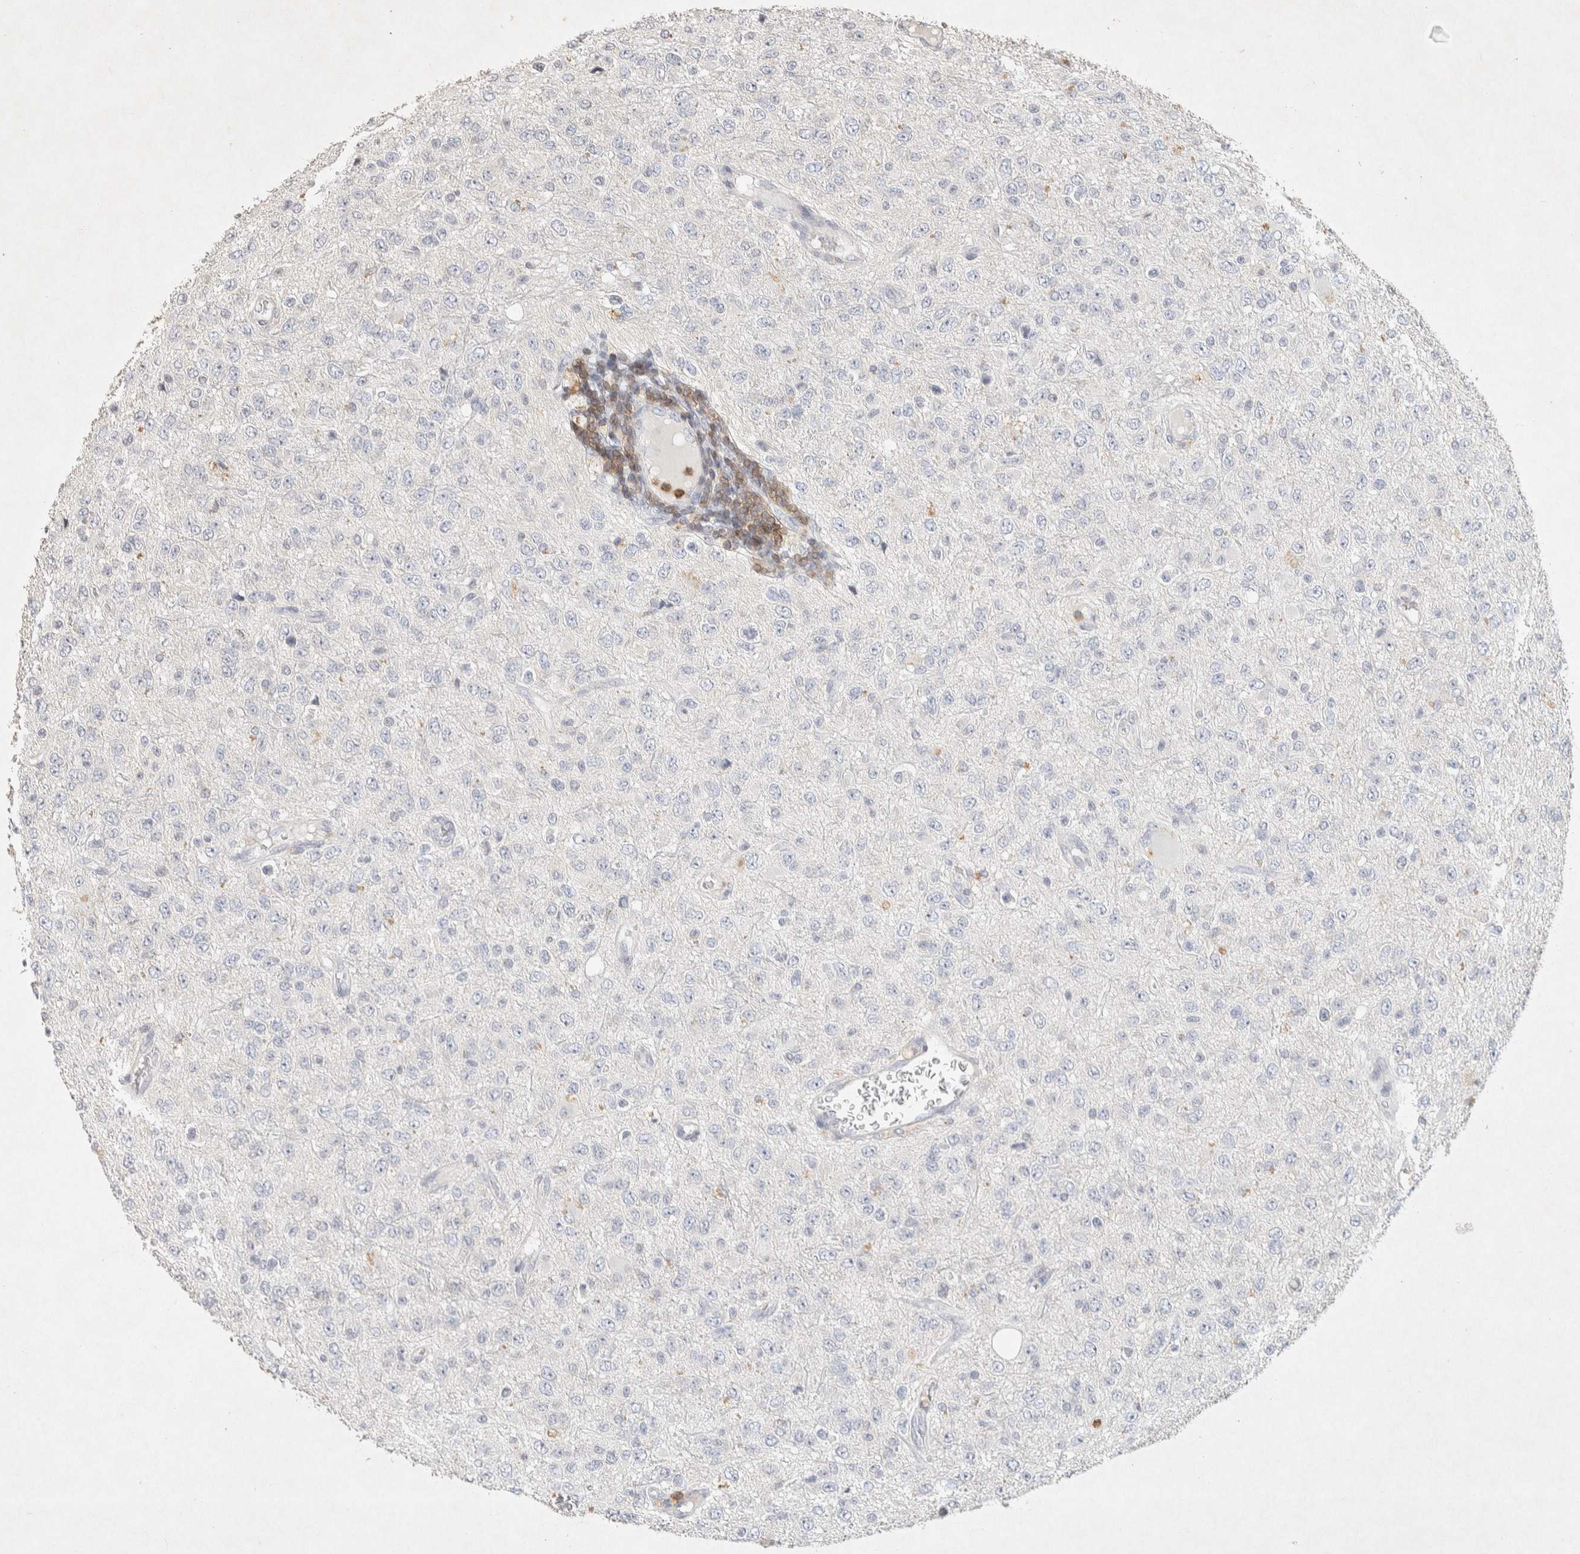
{"staining": {"intensity": "negative", "quantity": "none", "location": "none"}, "tissue": "glioma", "cell_type": "Tumor cells", "image_type": "cancer", "snomed": [{"axis": "morphology", "description": "Glioma, malignant, High grade"}, {"axis": "topography", "description": "pancreas cauda"}], "caption": "Immunohistochemistry (IHC) histopathology image of neoplastic tissue: human high-grade glioma (malignant) stained with DAB shows no significant protein expression in tumor cells.", "gene": "RAC2", "patient": {"sex": "male", "age": 60}}